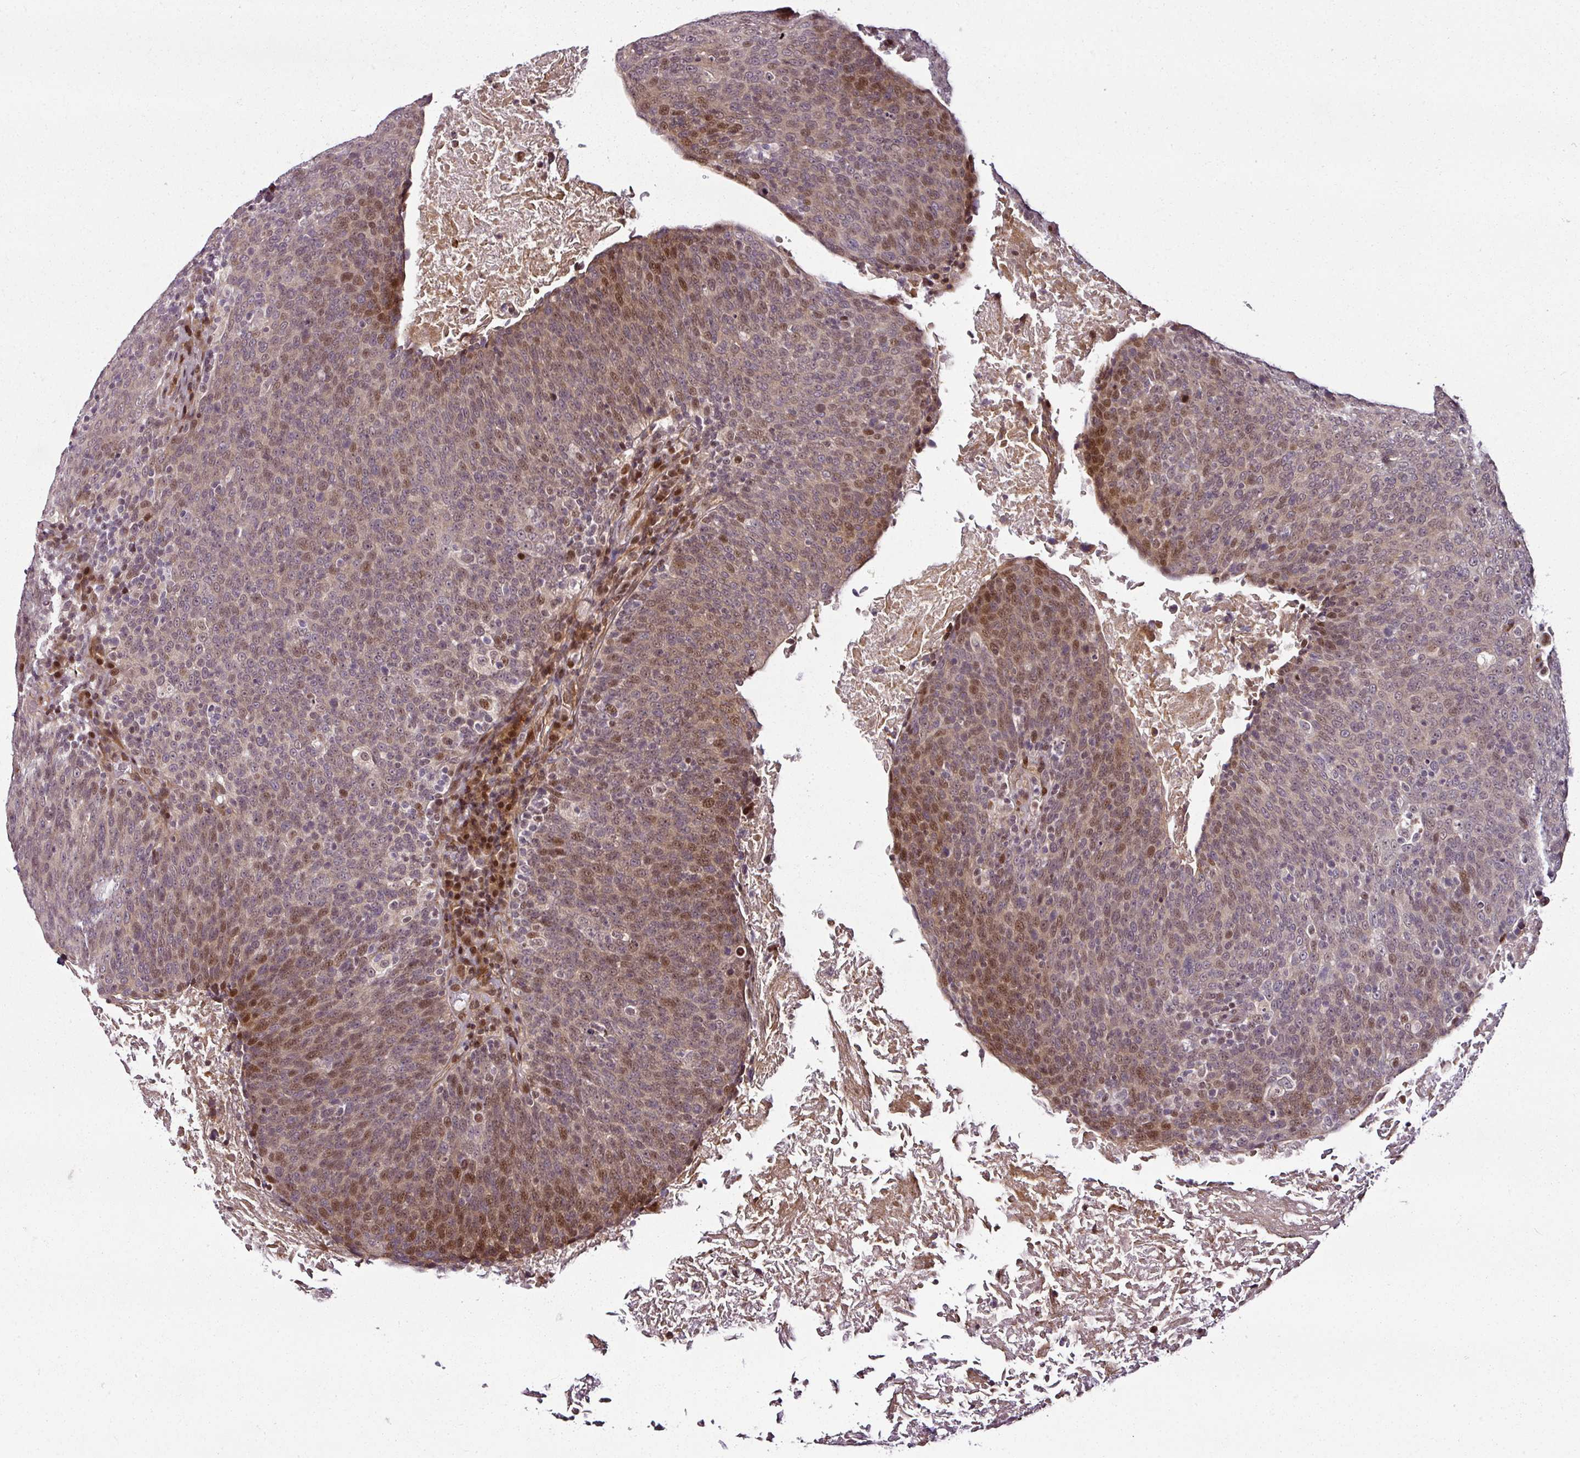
{"staining": {"intensity": "moderate", "quantity": "<25%", "location": "nuclear"}, "tissue": "head and neck cancer", "cell_type": "Tumor cells", "image_type": "cancer", "snomed": [{"axis": "morphology", "description": "Squamous cell carcinoma, NOS"}, {"axis": "morphology", "description": "Squamous cell carcinoma, metastatic, NOS"}, {"axis": "topography", "description": "Lymph node"}, {"axis": "topography", "description": "Head-Neck"}], "caption": "IHC of metastatic squamous cell carcinoma (head and neck) demonstrates low levels of moderate nuclear staining in about <25% of tumor cells. (Stains: DAB in brown, nuclei in blue, Microscopy: brightfield microscopy at high magnification).", "gene": "COPRS", "patient": {"sex": "male", "age": 62}}